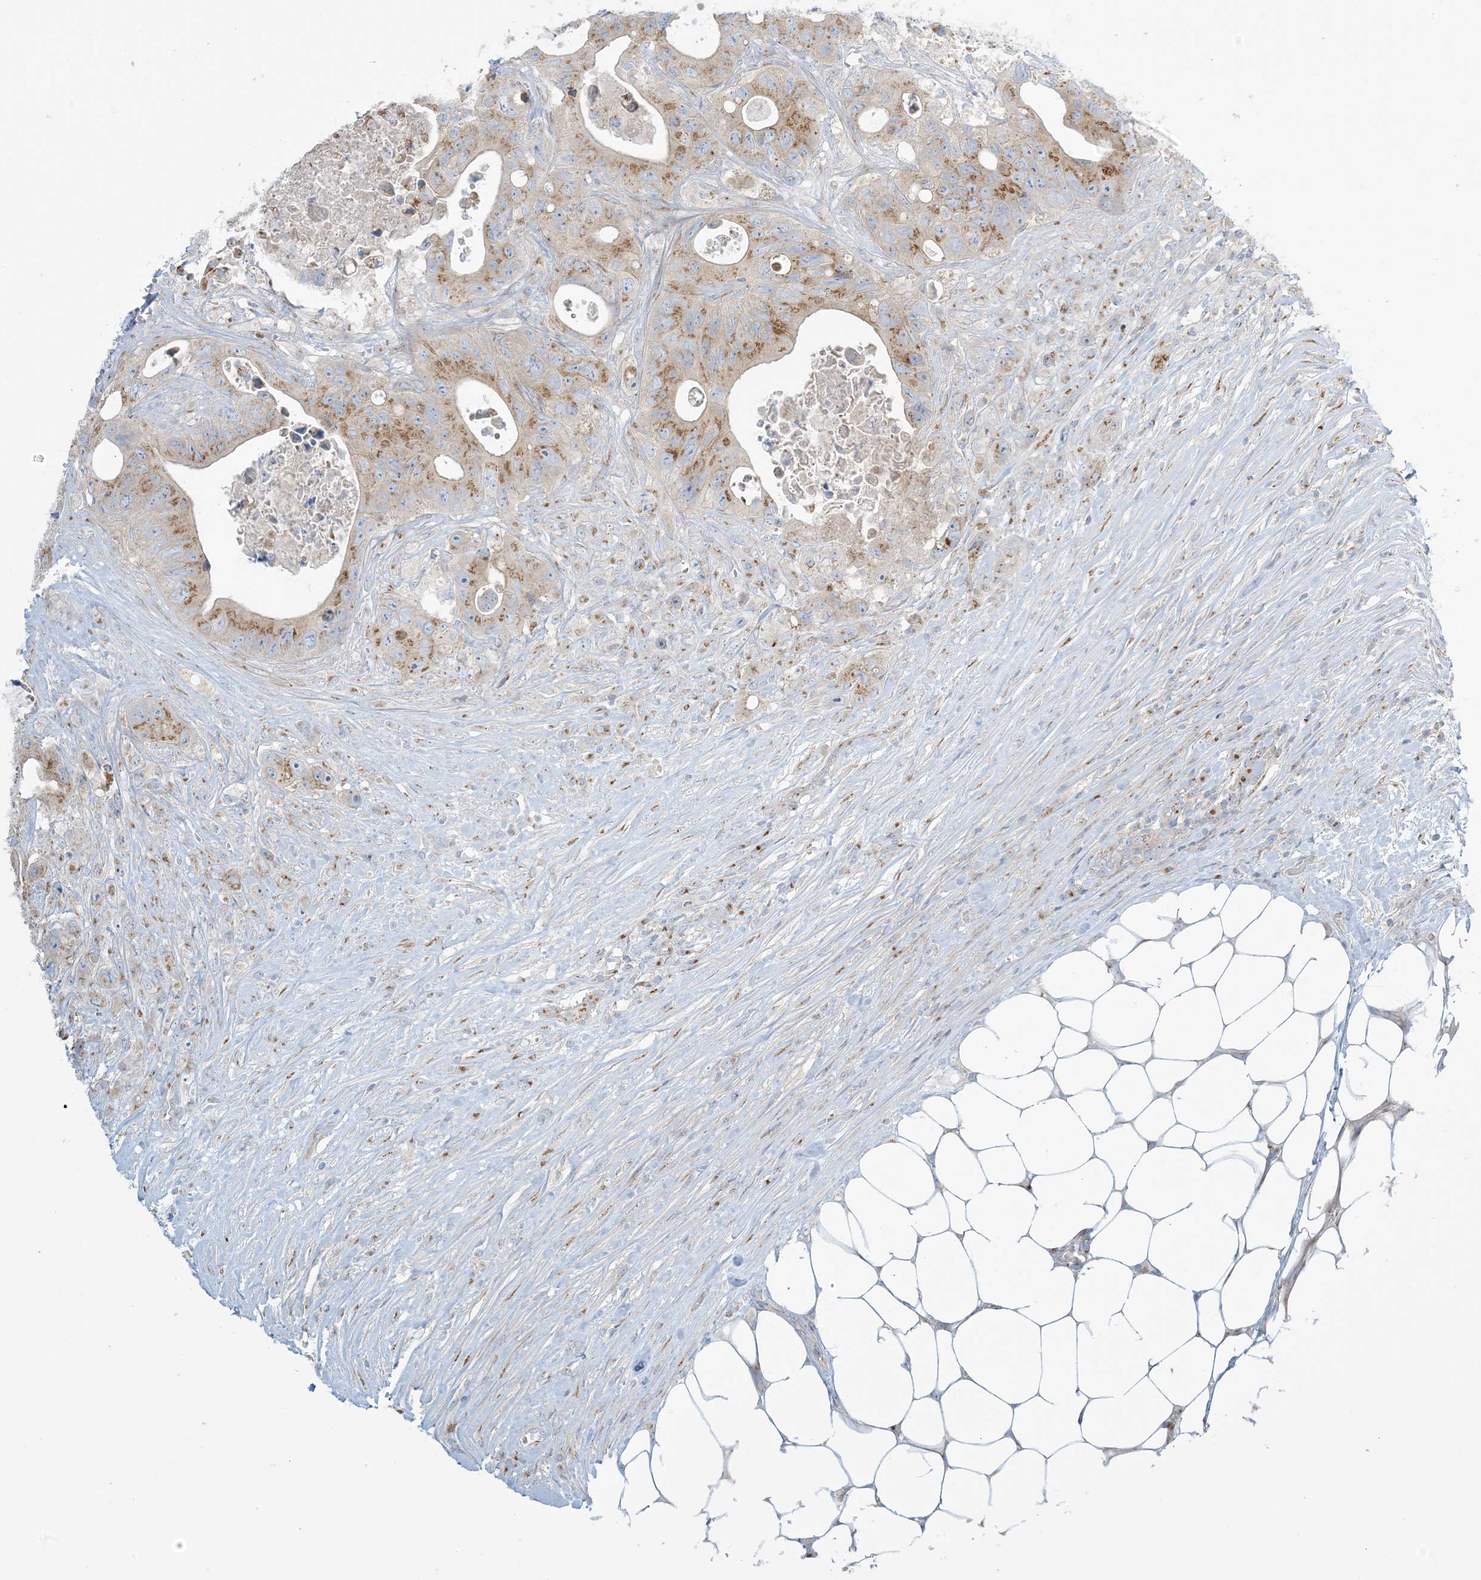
{"staining": {"intensity": "moderate", "quantity": ">75%", "location": "cytoplasmic/membranous"}, "tissue": "colorectal cancer", "cell_type": "Tumor cells", "image_type": "cancer", "snomed": [{"axis": "morphology", "description": "Adenocarcinoma, NOS"}, {"axis": "topography", "description": "Colon"}], "caption": "Adenocarcinoma (colorectal) stained with a protein marker reveals moderate staining in tumor cells.", "gene": "AFTPH", "patient": {"sex": "female", "age": 46}}